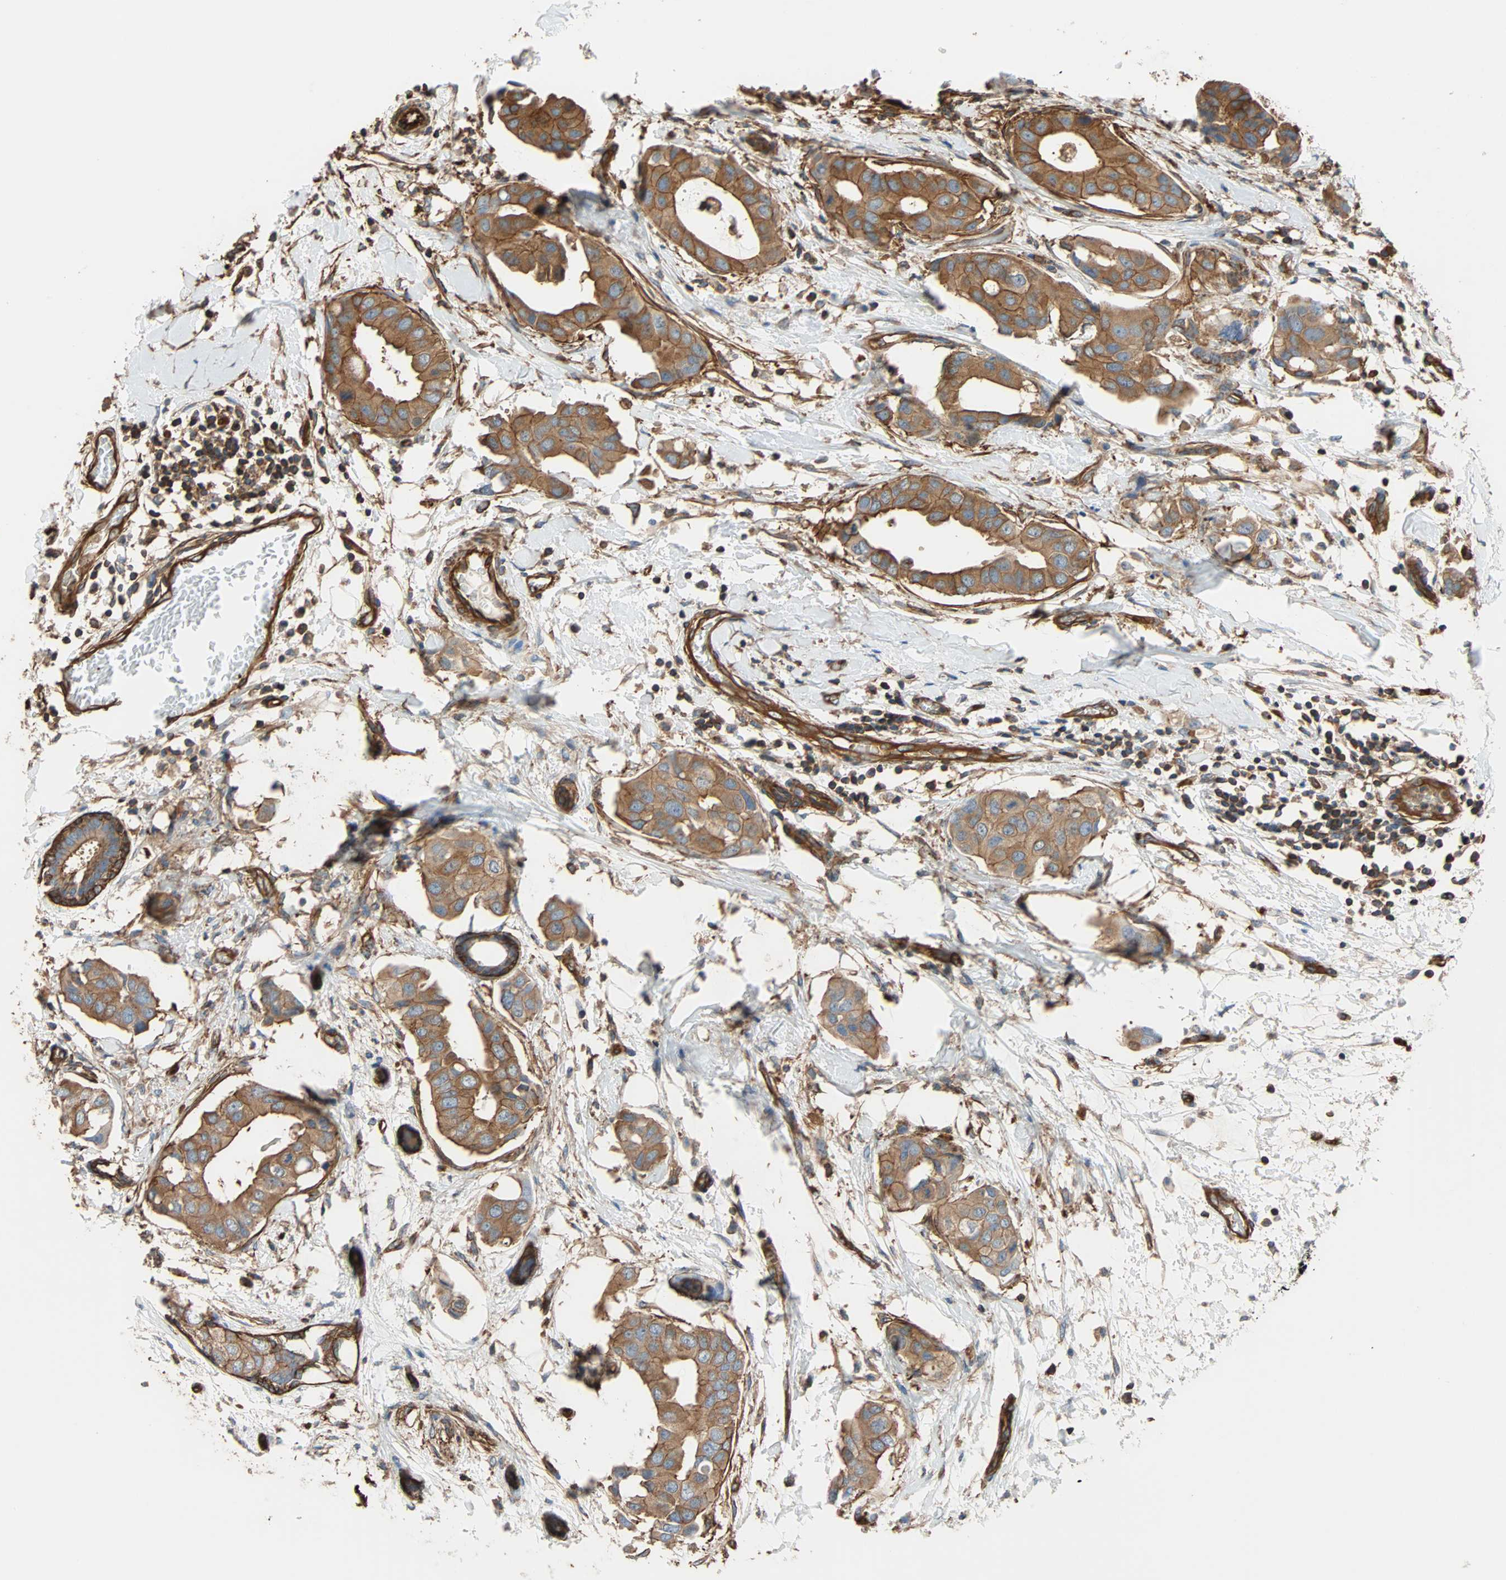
{"staining": {"intensity": "moderate", "quantity": ">75%", "location": "cytoplasmic/membranous"}, "tissue": "breast cancer", "cell_type": "Tumor cells", "image_type": "cancer", "snomed": [{"axis": "morphology", "description": "Duct carcinoma"}, {"axis": "topography", "description": "Breast"}], "caption": "Immunohistochemical staining of breast cancer displays moderate cytoplasmic/membranous protein expression in approximately >75% of tumor cells.", "gene": "GALNT10", "patient": {"sex": "female", "age": 40}}